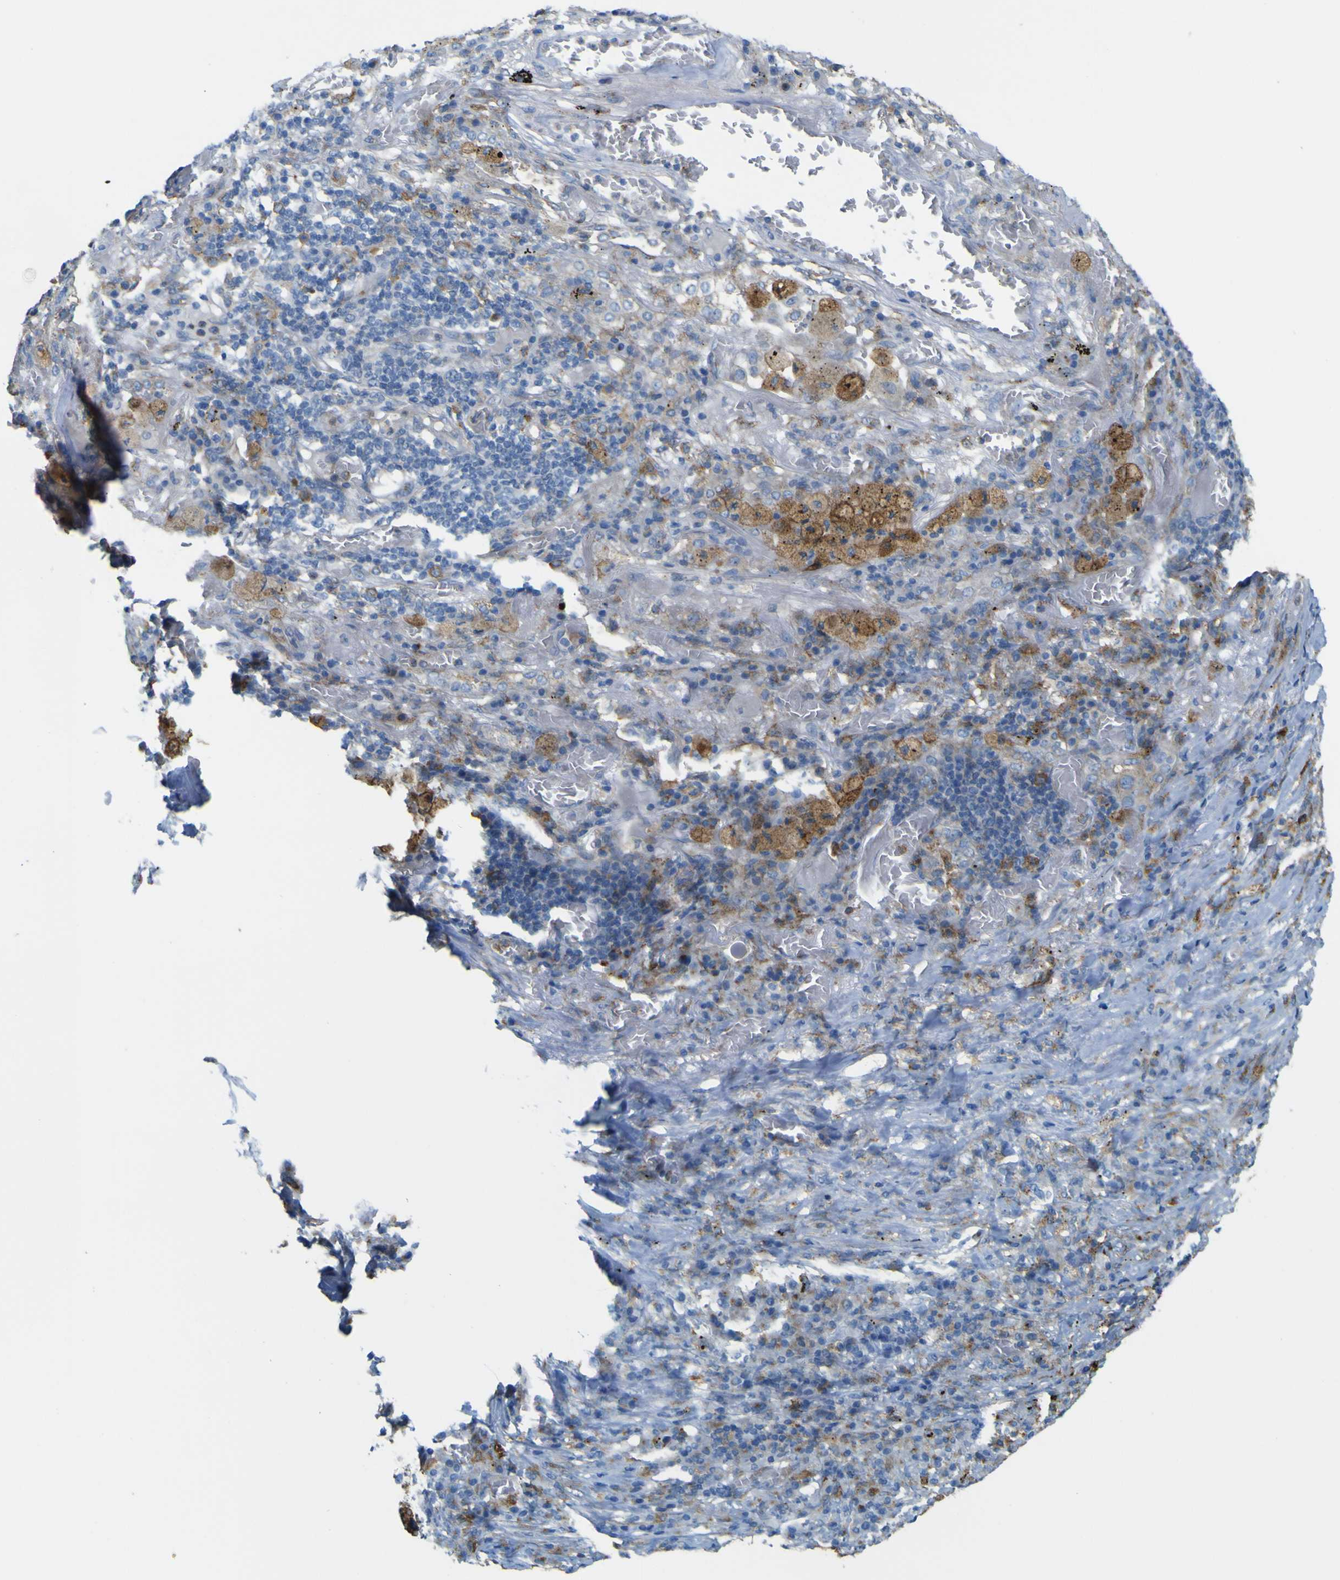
{"staining": {"intensity": "weak", "quantity": "<25%", "location": "cytoplasmic/membranous"}, "tissue": "lung cancer", "cell_type": "Tumor cells", "image_type": "cancer", "snomed": [{"axis": "morphology", "description": "Squamous cell carcinoma, NOS"}, {"axis": "topography", "description": "Lung"}], "caption": "This image is of lung cancer stained with IHC to label a protein in brown with the nuclei are counter-stained blue. There is no expression in tumor cells. (DAB IHC with hematoxylin counter stain).", "gene": "IGF2R", "patient": {"sex": "male", "age": 57}}